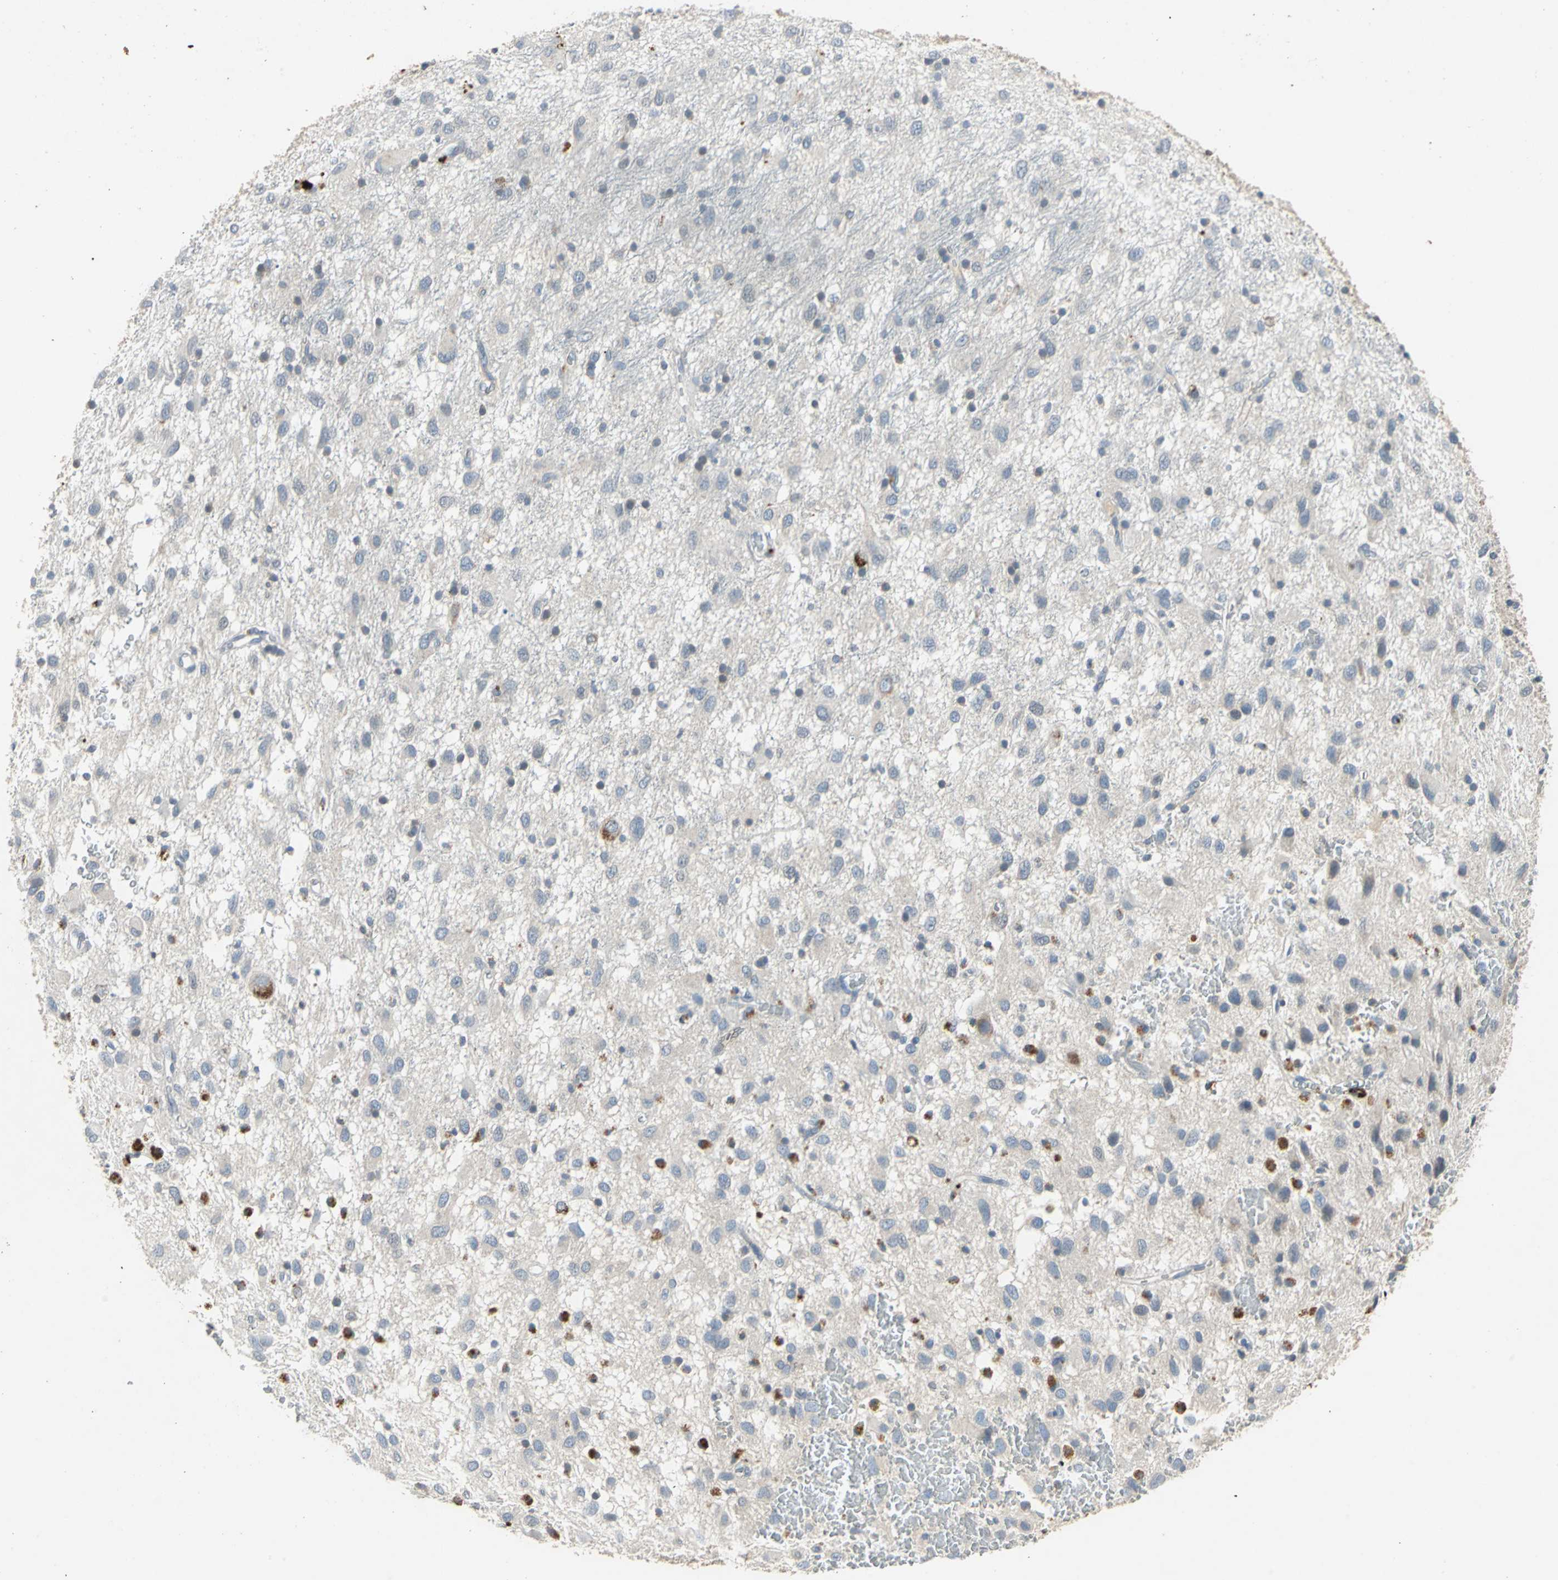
{"staining": {"intensity": "weak", "quantity": "<25%", "location": "cytoplasmic/membranous"}, "tissue": "glioma", "cell_type": "Tumor cells", "image_type": "cancer", "snomed": [{"axis": "morphology", "description": "Glioma, malignant, Low grade"}, {"axis": "topography", "description": "Brain"}], "caption": "This photomicrograph is of glioma stained with immunohistochemistry (IHC) to label a protein in brown with the nuclei are counter-stained blue. There is no expression in tumor cells.", "gene": "SLC2A13", "patient": {"sex": "male", "age": 77}}